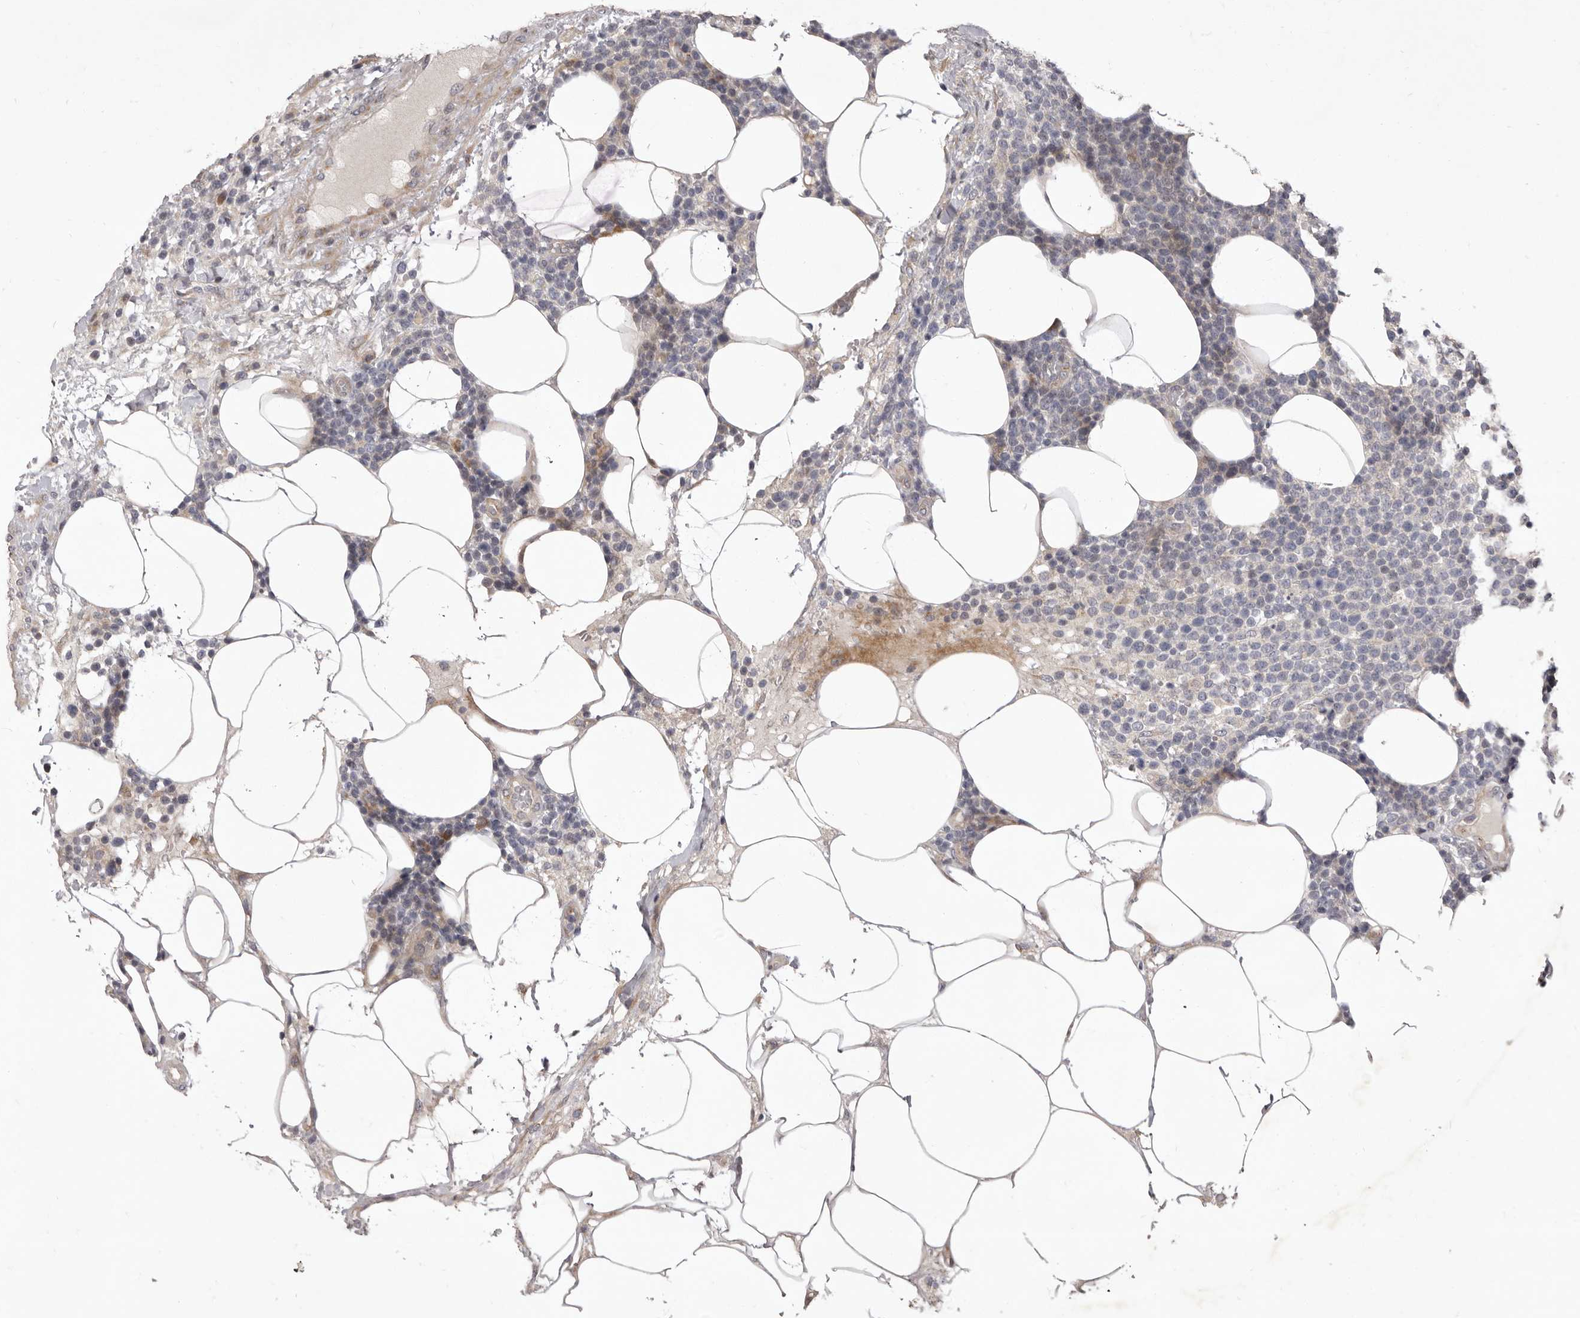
{"staining": {"intensity": "negative", "quantity": "none", "location": "none"}, "tissue": "lymphoma", "cell_type": "Tumor cells", "image_type": "cancer", "snomed": [{"axis": "morphology", "description": "Malignant lymphoma, non-Hodgkin's type, High grade"}, {"axis": "topography", "description": "Lymph node"}], "caption": "Human lymphoma stained for a protein using IHC displays no positivity in tumor cells.", "gene": "TBC1D8B", "patient": {"sex": "male", "age": 61}}